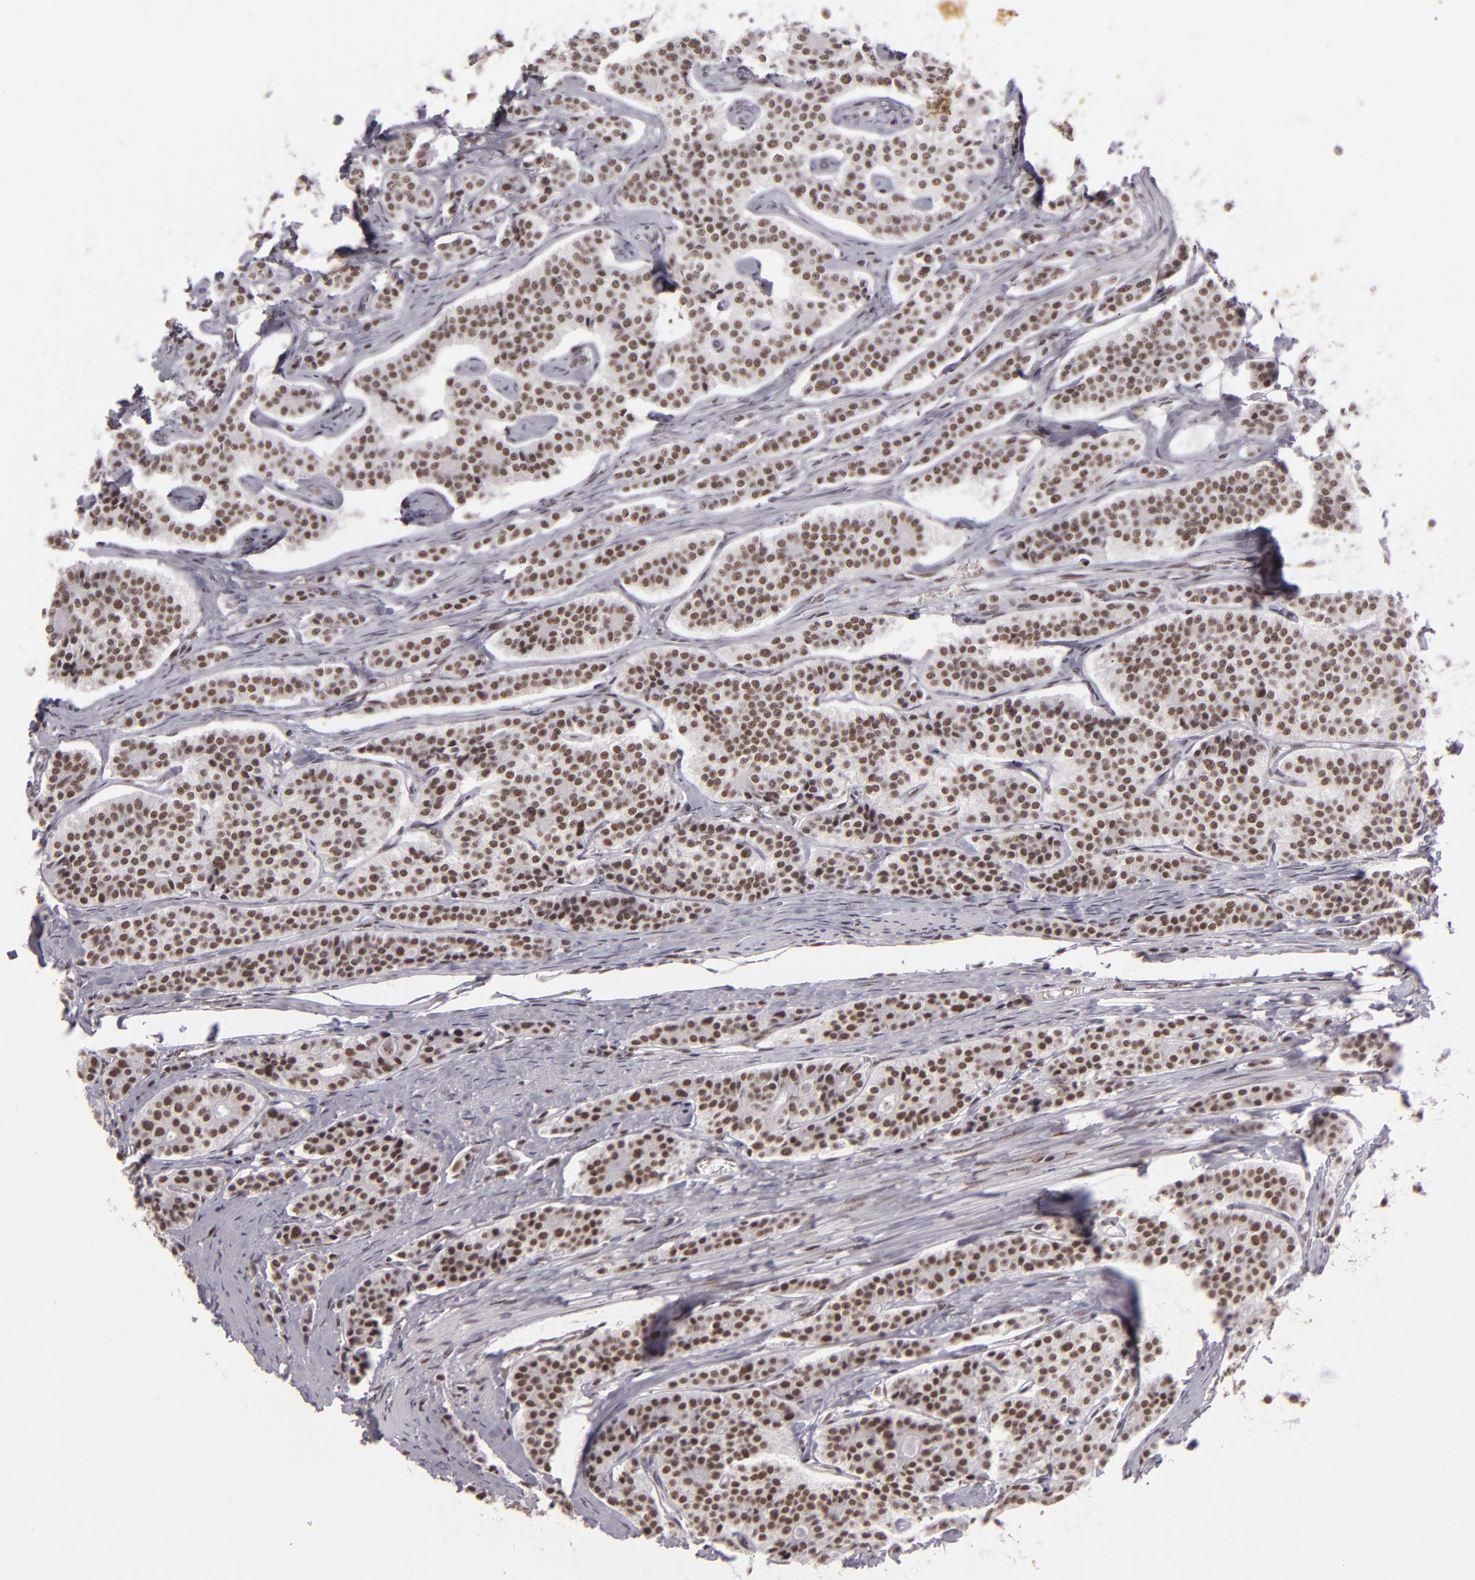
{"staining": {"intensity": "moderate", "quantity": ">75%", "location": "nuclear"}, "tissue": "carcinoid", "cell_type": "Tumor cells", "image_type": "cancer", "snomed": [{"axis": "morphology", "description": "Carcinoid, malignant, NOS"}, {"axis": "topography", "description": "Small intestine"}], "caption": "An image of carcinoid stained for a protein displays moderate nuclear brown staining in tumor cells.", "gene": "BRD8", "patient": {"sex": "male", "age": 63}}